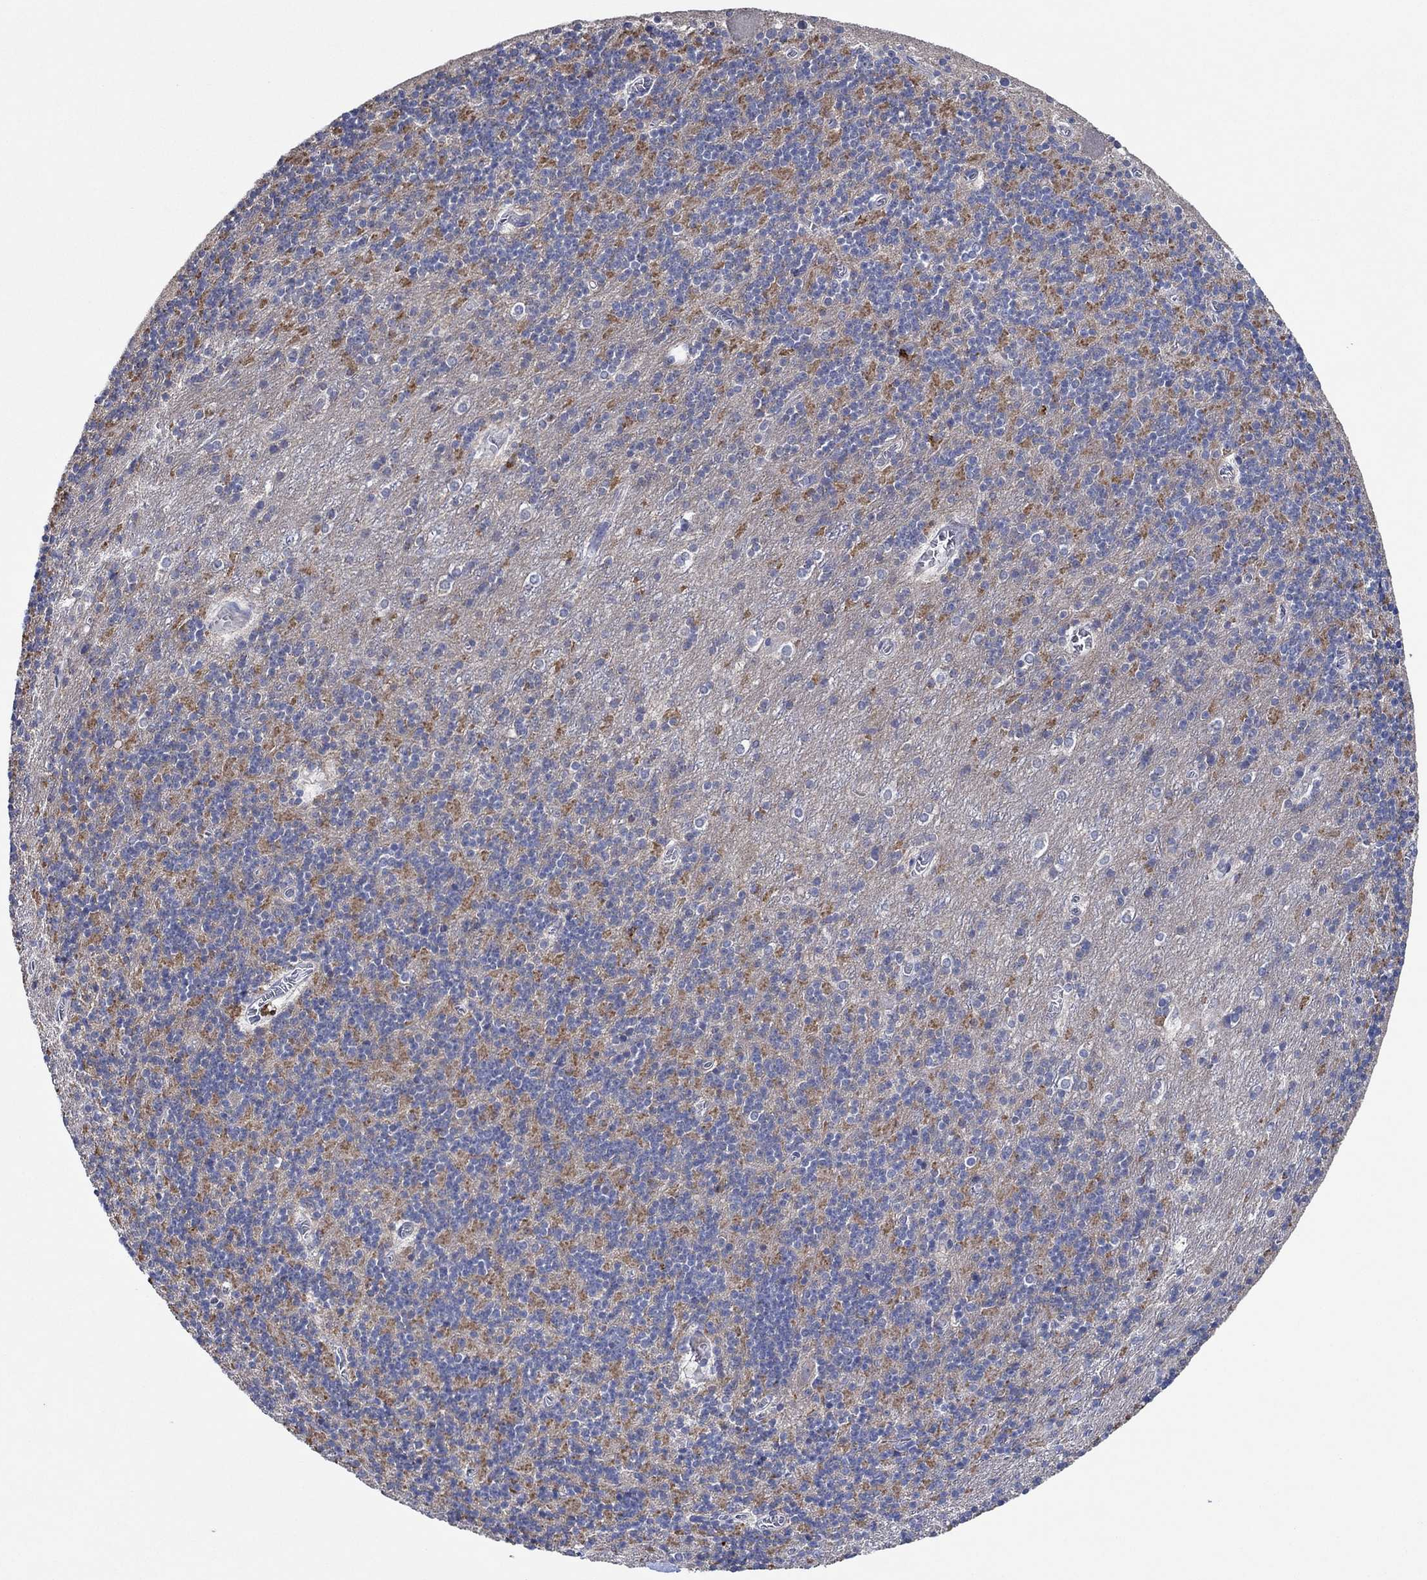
{"staining": {"intensity": "moderate", "quantity": "25%-75%", "location": "cytoplasmic/membranous"}, "tissue": "cerebellum", "cell_type": "Cells in granular layer", "image_type": "normal", "snomed": [{"axis": "morphology", "description": "Normal tissue, NOS"}, {"axis": "topography", "description": "Cerebellum"}], "caption": "This micrograph exhibits IHC staining of unremarkable cerebellum, with medium moderate cytoplasmic/membranous staining in approximately 25%-75% of cells in granular layer.", "gene": "PRRT3", "patient": {"sex": "male", "age": 70}}